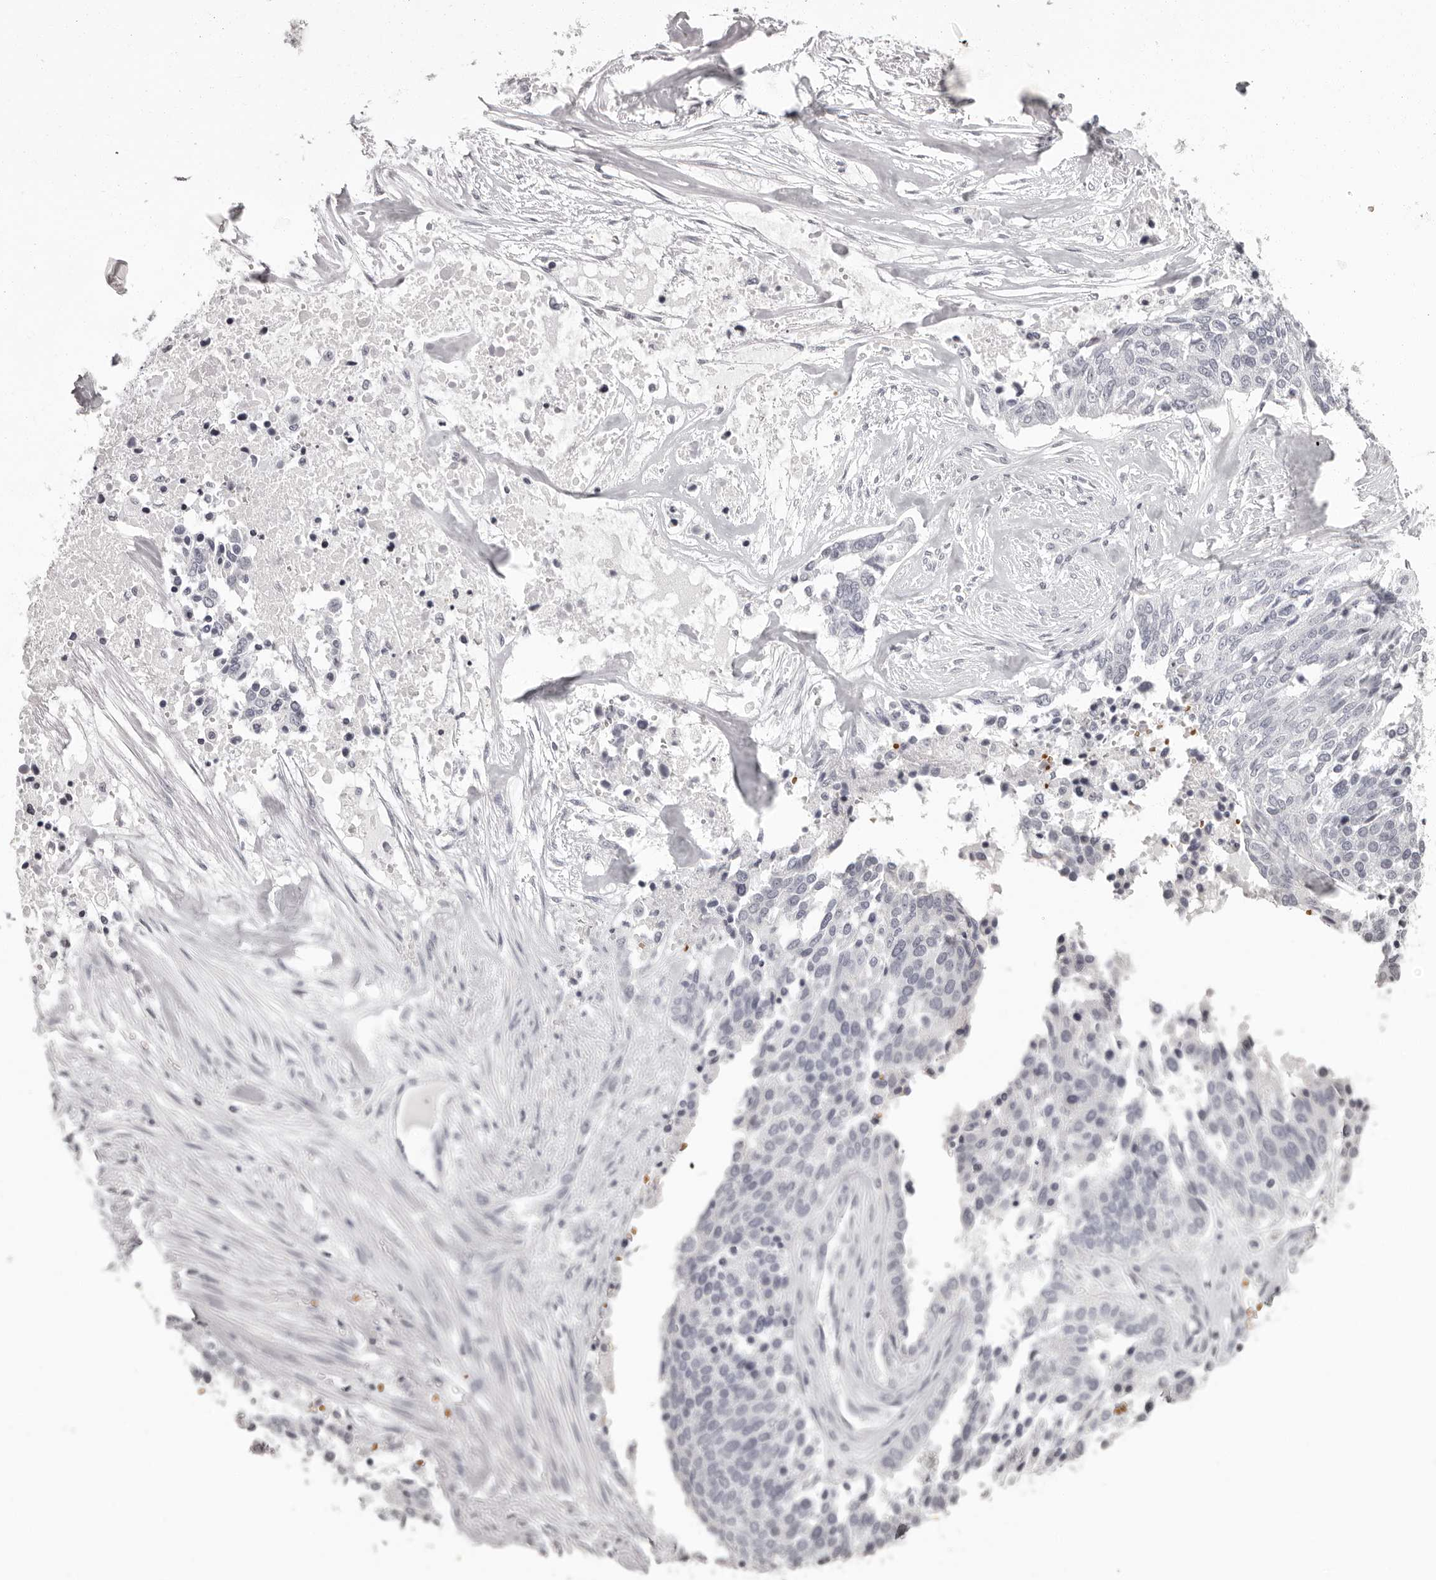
{"staining": {"intensity": "negative", "quantity": "none", "location": "none"}, "tissue": "ovarian cancer", "cell_type": "Tumor cells", "image_type": "cancer", "snomed": [{"axis": "morphology", "description": "Cystadenocarcinoma, serous, NOS"}, {"axis": "topography", "description": "Ovary"}], "caption": "This is a histopathology image of immunohistochemistry (IHC) staining of ovarian cancer, which shows no staining in tumor cells.", "gene": "C8orf74", "patient": {"sex": "female", "age": 44}}